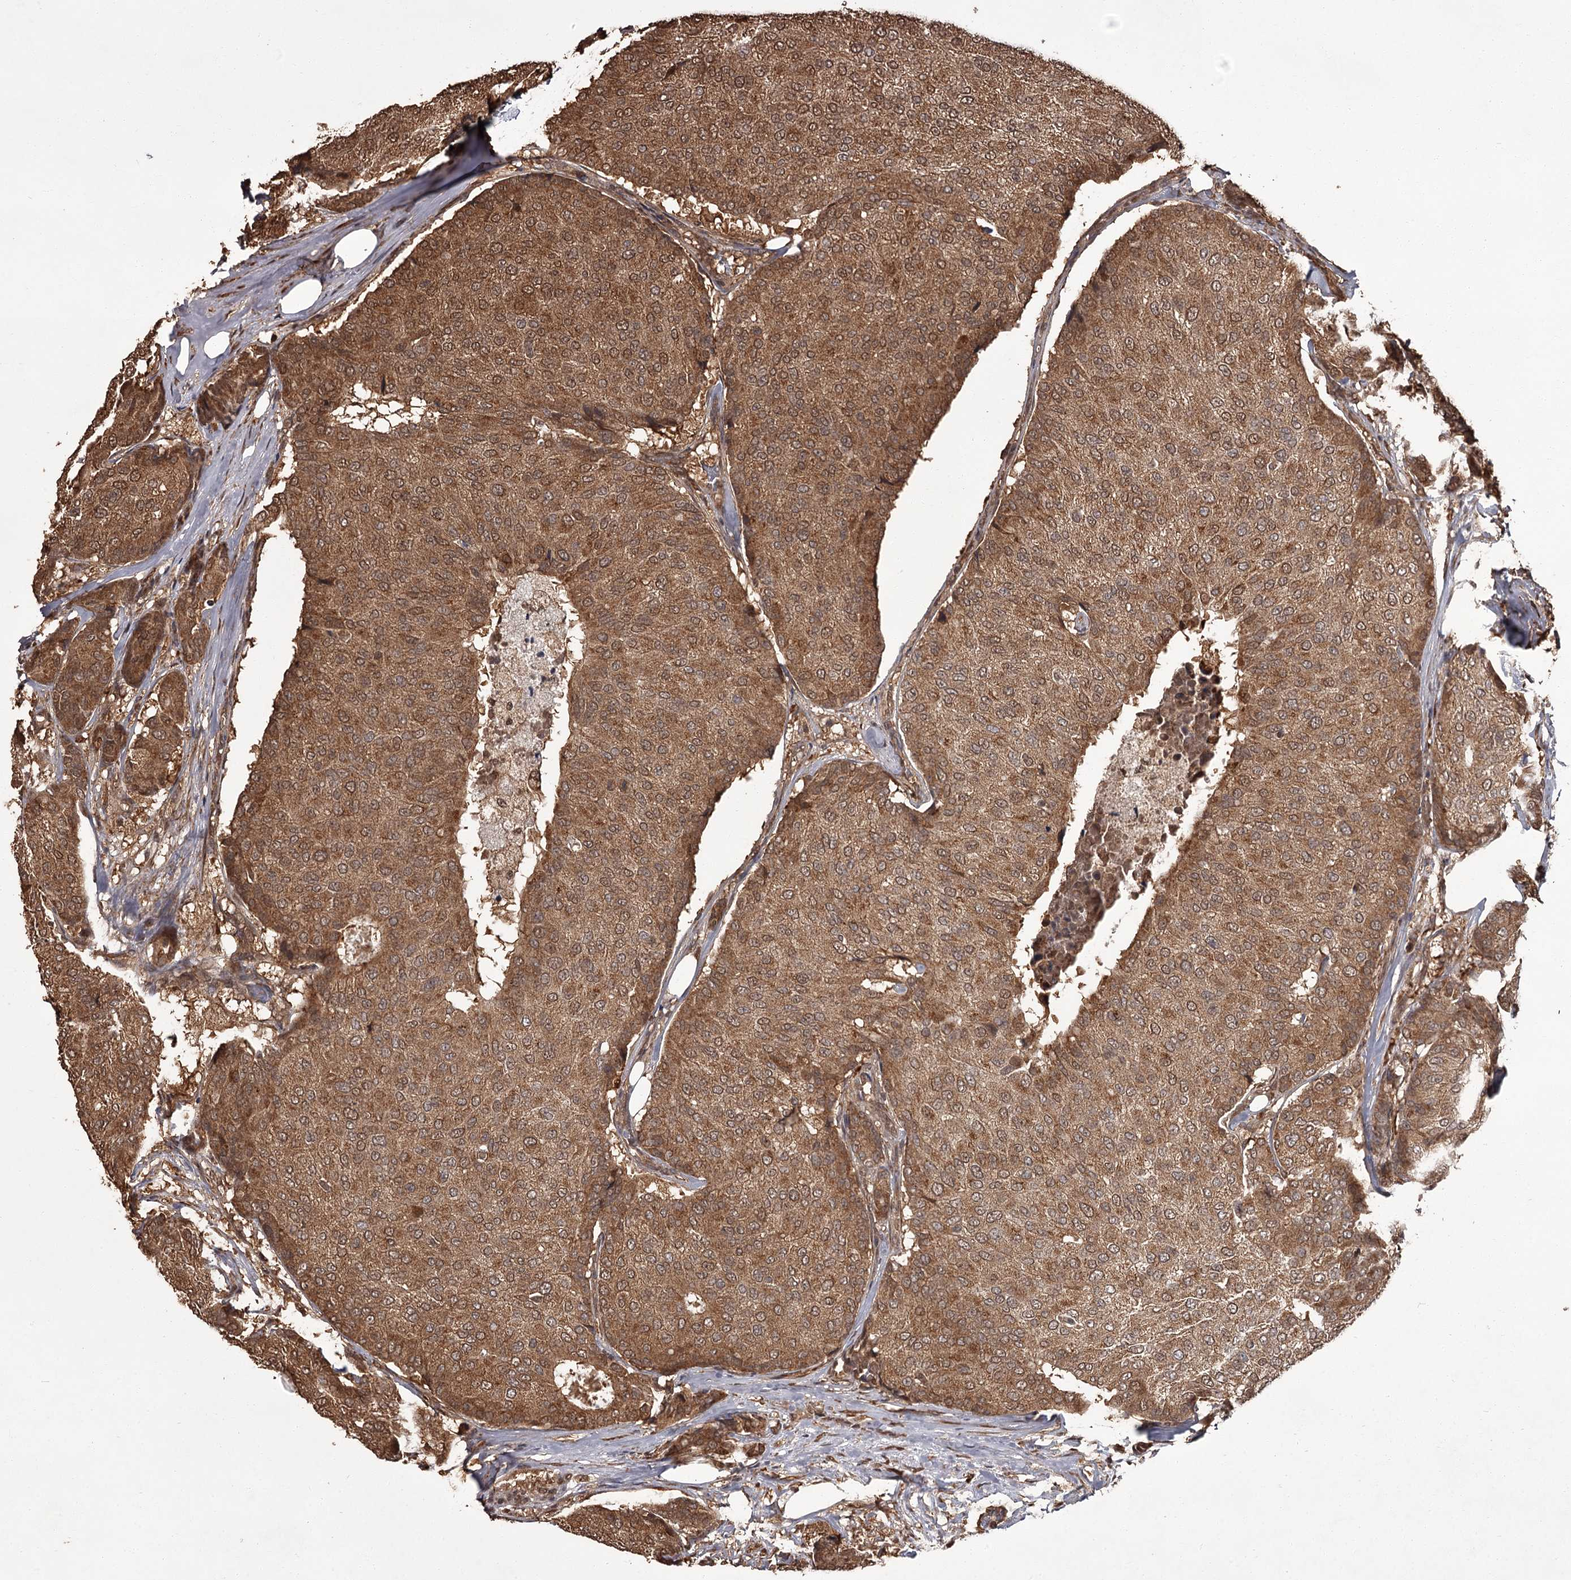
{"staining": {"intensity": "strong", "quantity": ">75%", "location": "cytoplasmic/membranous"}, "tissue": "breast cancer", "cell_type": "Tumor cells", "image_type": "cancer", "snomed": [{"axis": "morphology", "description": "Duct carcinoma"}, {"axis": "topography", "description": "Breast"}], "caption": "DAB (3,3'-diaminobenzidine) immunohistochemical staining of infiltrating ductal carcinoma (breast) displays strong cytoplasmic/membranous protein expression in approximately >75% of tumor cells. Immunohistochemistry (ihc) stains the protein in brown and the nuclei are stained blue.", "gene": "NPRL2", "patient": {"sex": "female", "age": 75}}